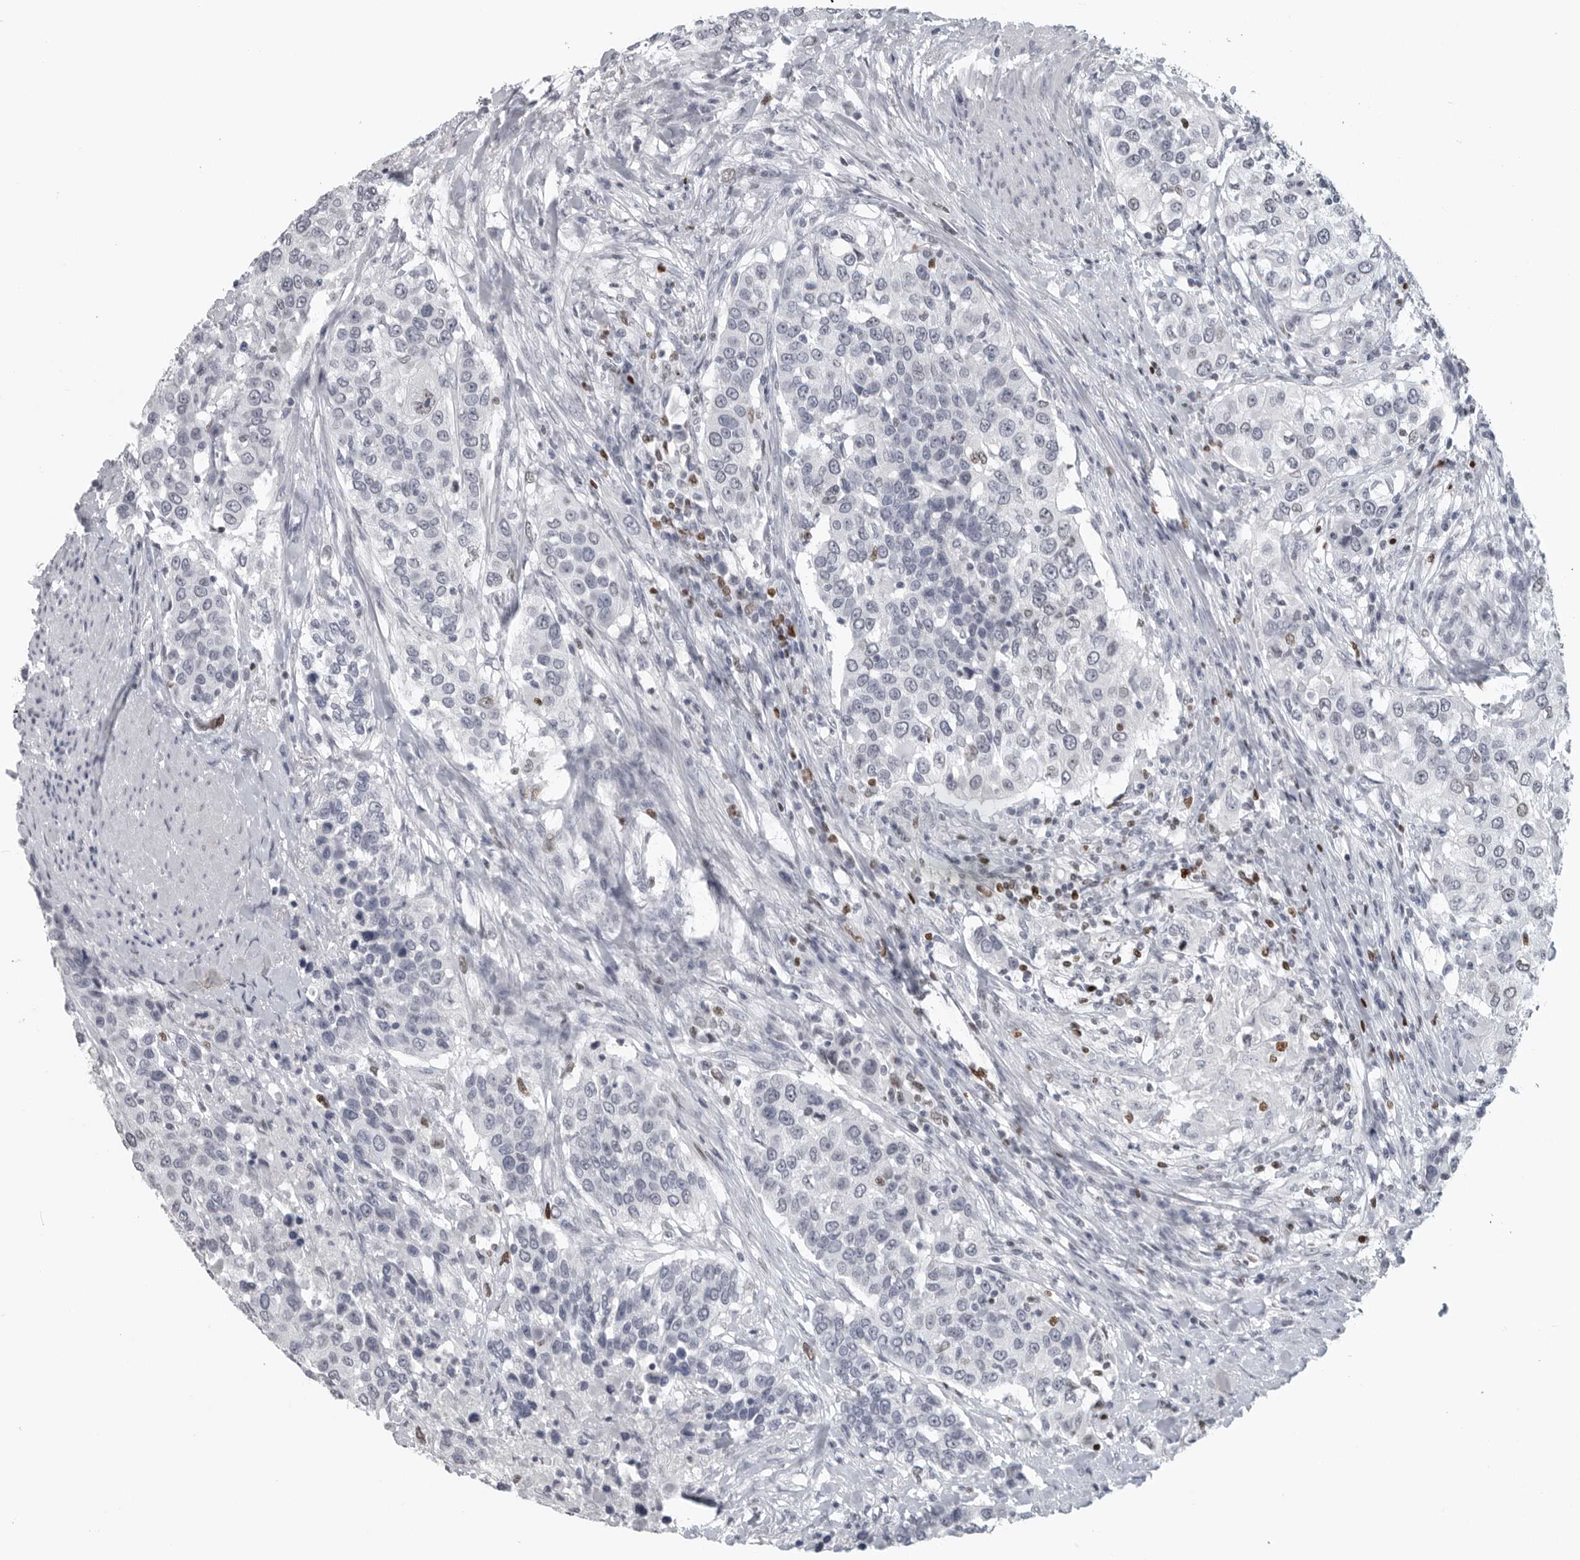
{"staining": {"intensity": "negative", "quantity": "none", "location": "none"}, "tissue": "urothelial cancer", "cell_type": "Tumor cells", "image_type": "cancer", "snomed": [{"axis": "morphology", "description": "Urothelial carcinoma, High grade"}, {"axis": "topography", "description": "Urinary bladder"}], "caption": "Immunohistochemistry of urothelial carcinoma (high-grade) shows no staining in tumor cells.", "gene": "SATB2", "patient": {"sex": "female", "age": 80}}